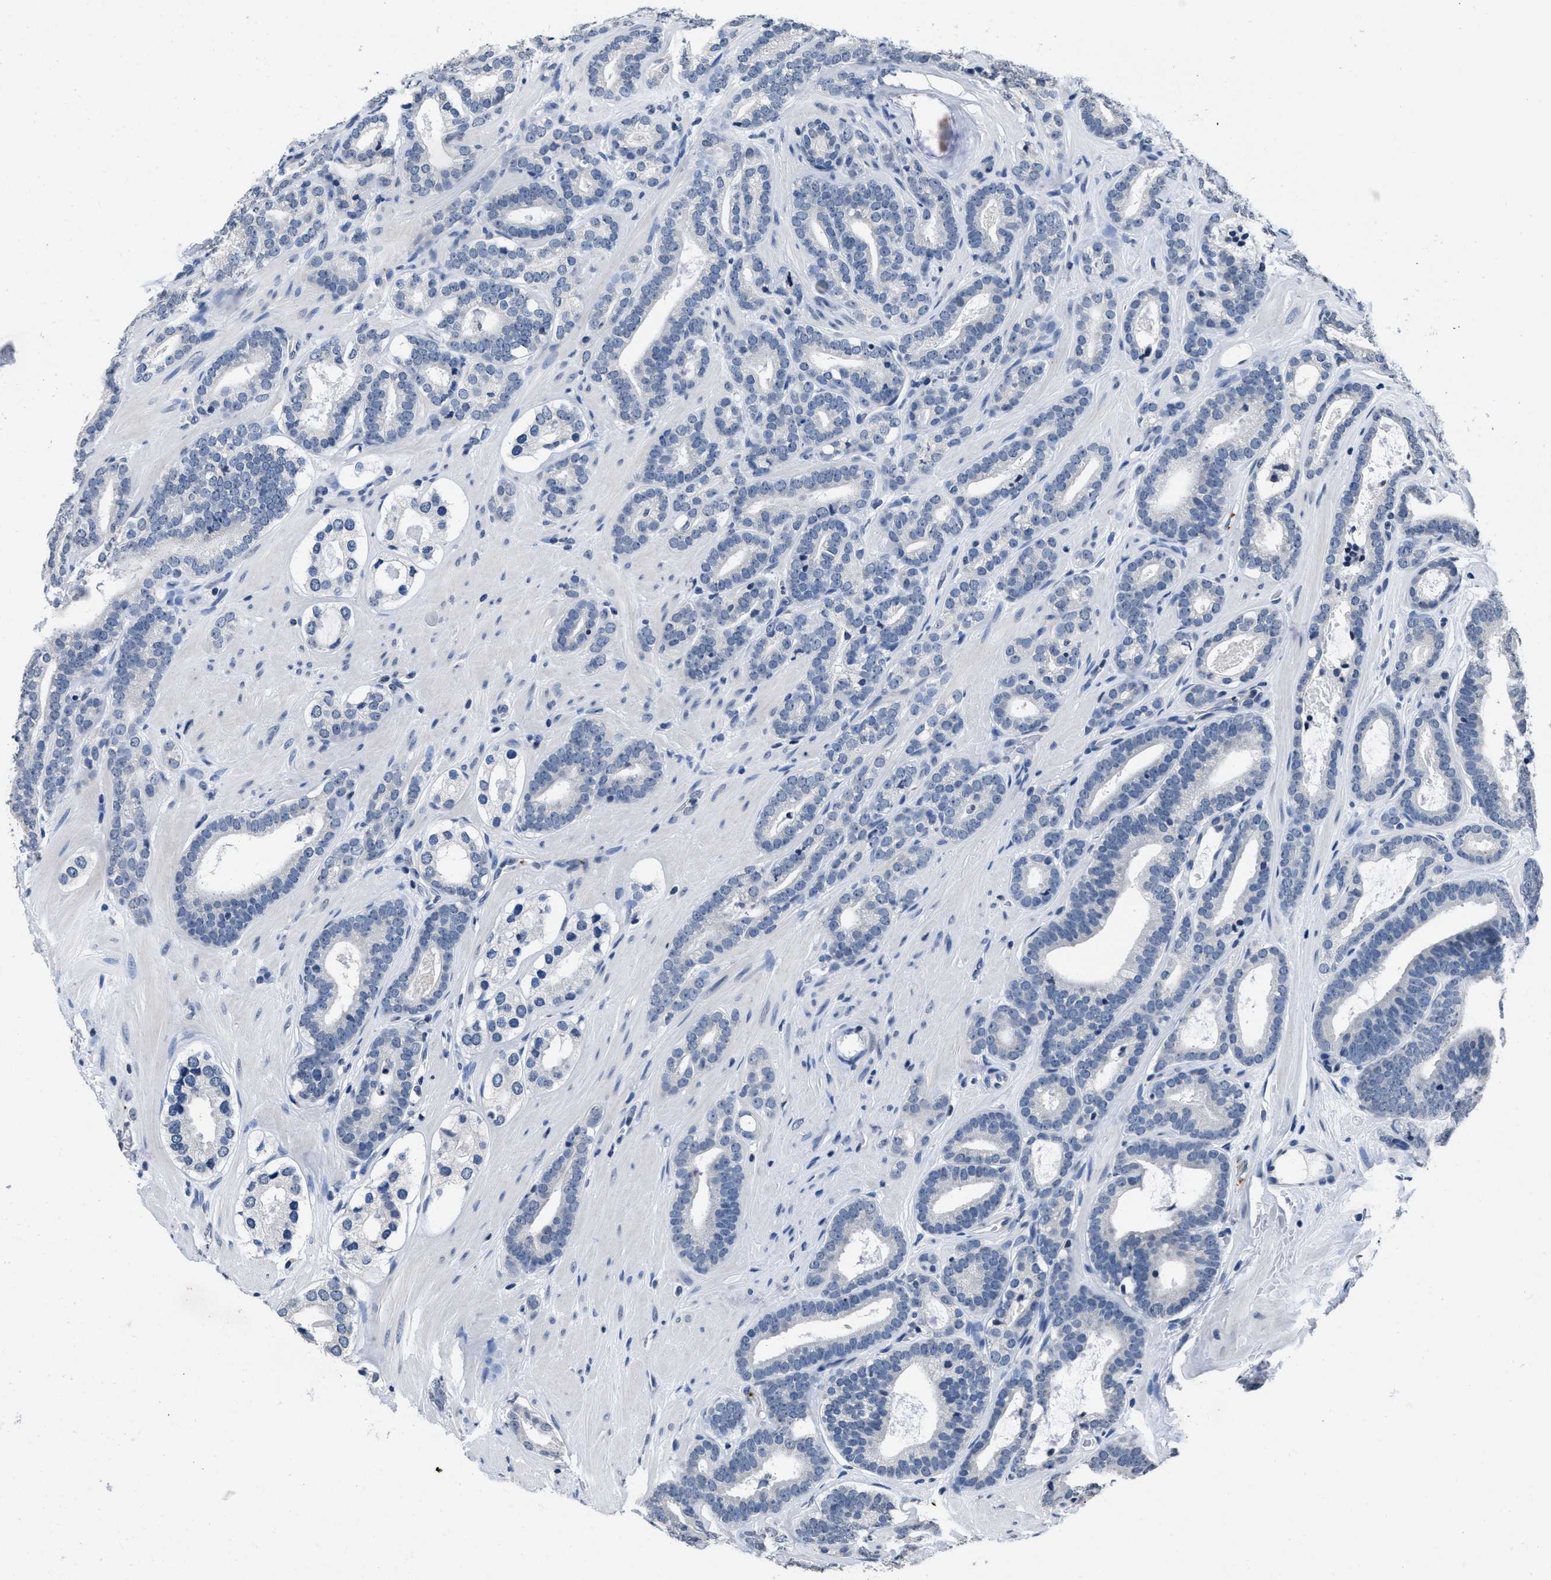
{"staining": {"intensity": "negative", "quantity": "none", "location": "none"}, "tissue": "prostate cancer", "cell_type": "Tumor cells", "image_type": "cancer", "snomed": [{"axis": "morphology", "description": "Adenocarcinoma, High grade"}, {"axis": "topography", "description": "Prostate"}], "caption": "The image exhibits no significant positivity in tumor cells of prostate cancer (adenocarcinoma (high-grade)).", "gene": "ITGA2B", "patient": {"sex": "male", "age": 60}}